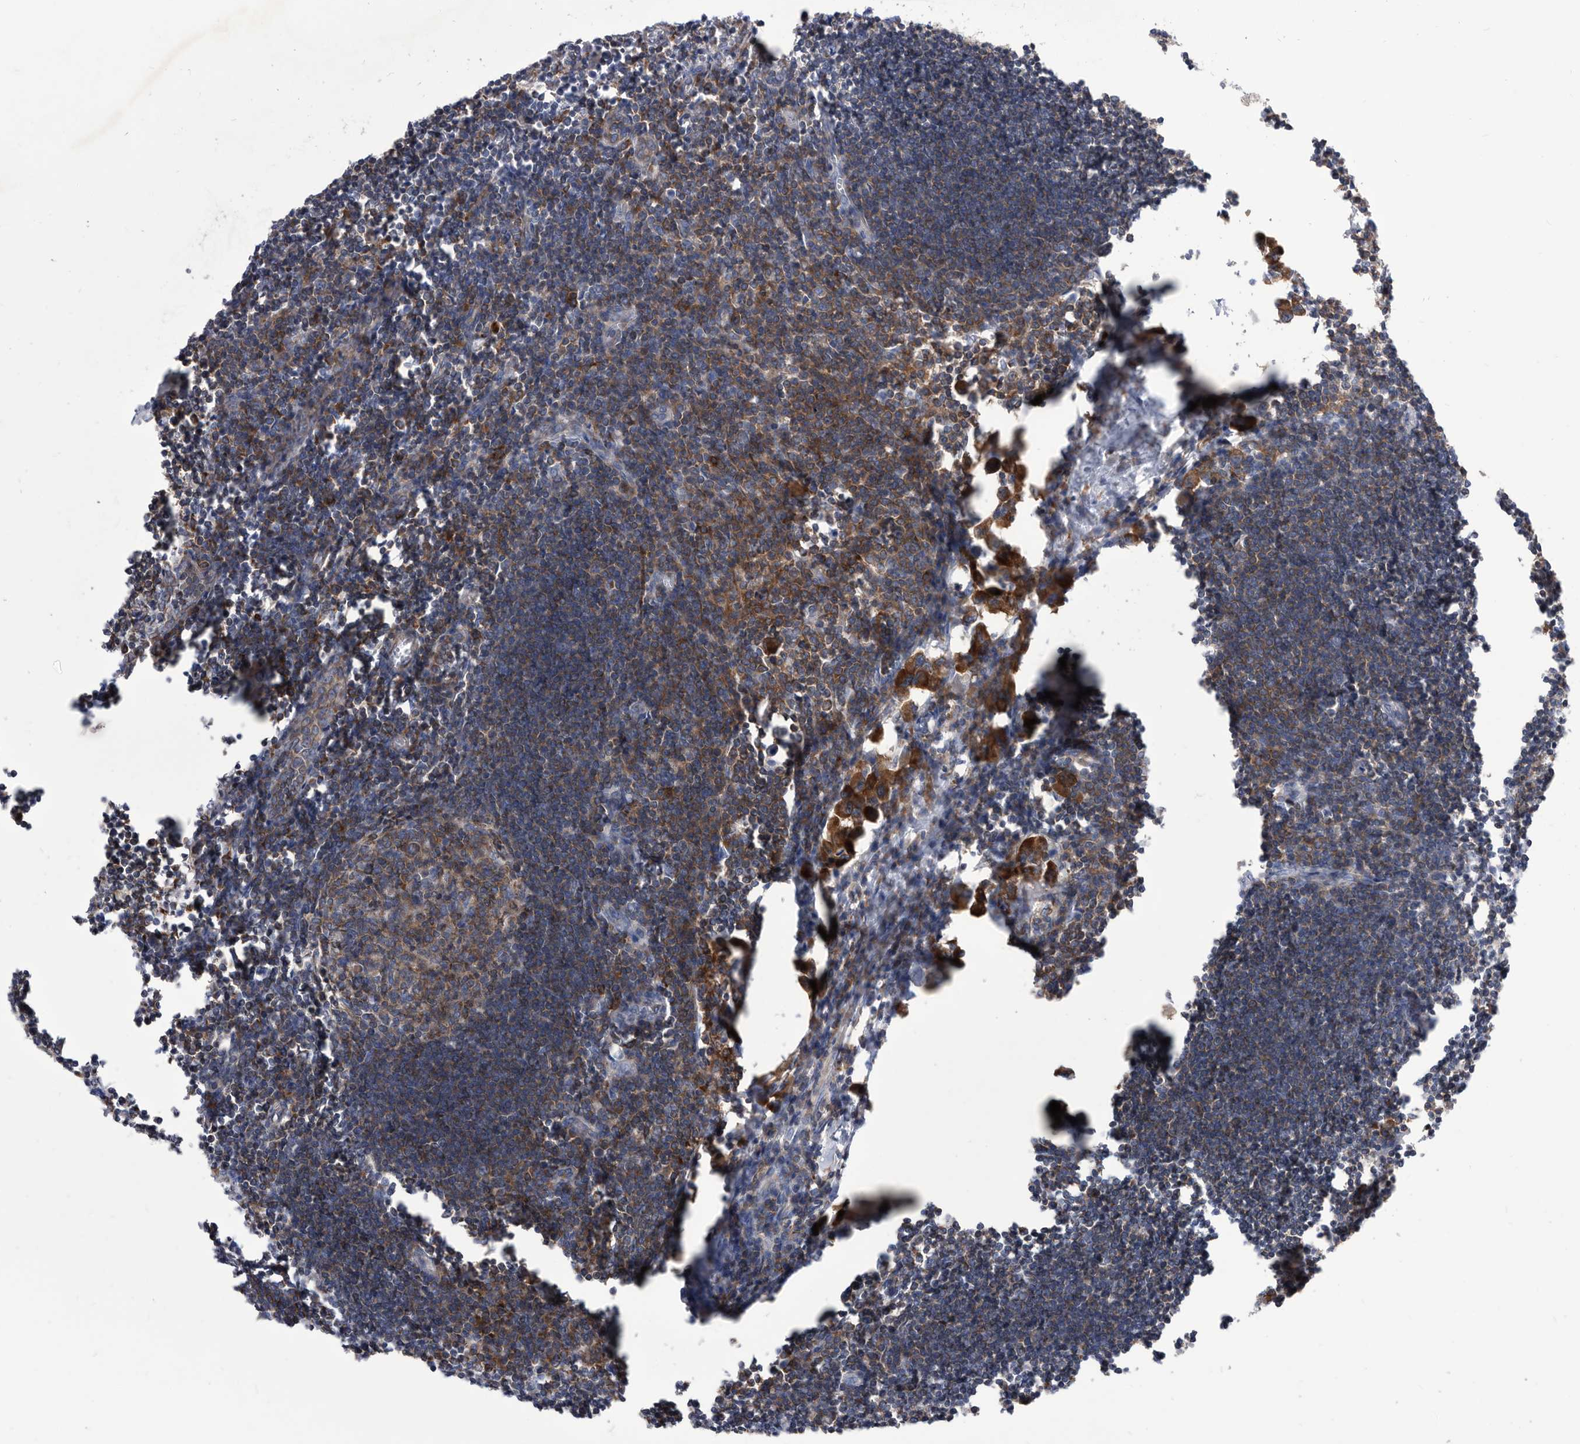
{"staining": {"intensity": "moderate", "quantity": ">75%", "location": "cytoplasmic/membranous"}, "tissue": "lymph node", "cell_type": "Germinal center cells", "image_type": "normal", "snomed": [{"axis": "morphology", "description": "Normal tissue, NOS"}, {"axis": "morphology", "description": "Malignant melanoma, Metastatic site"}, {"axis": "topography", "description": "Lymph node"}], "caption": "Lymph node stained with DAB immunohistochemistry reveals medium levels of moderate cytoplasmic/membranous positivity in about >75% of germinal center cells.", "gene": "SMG7", "patient": {"sex": "male", "age": 41}}